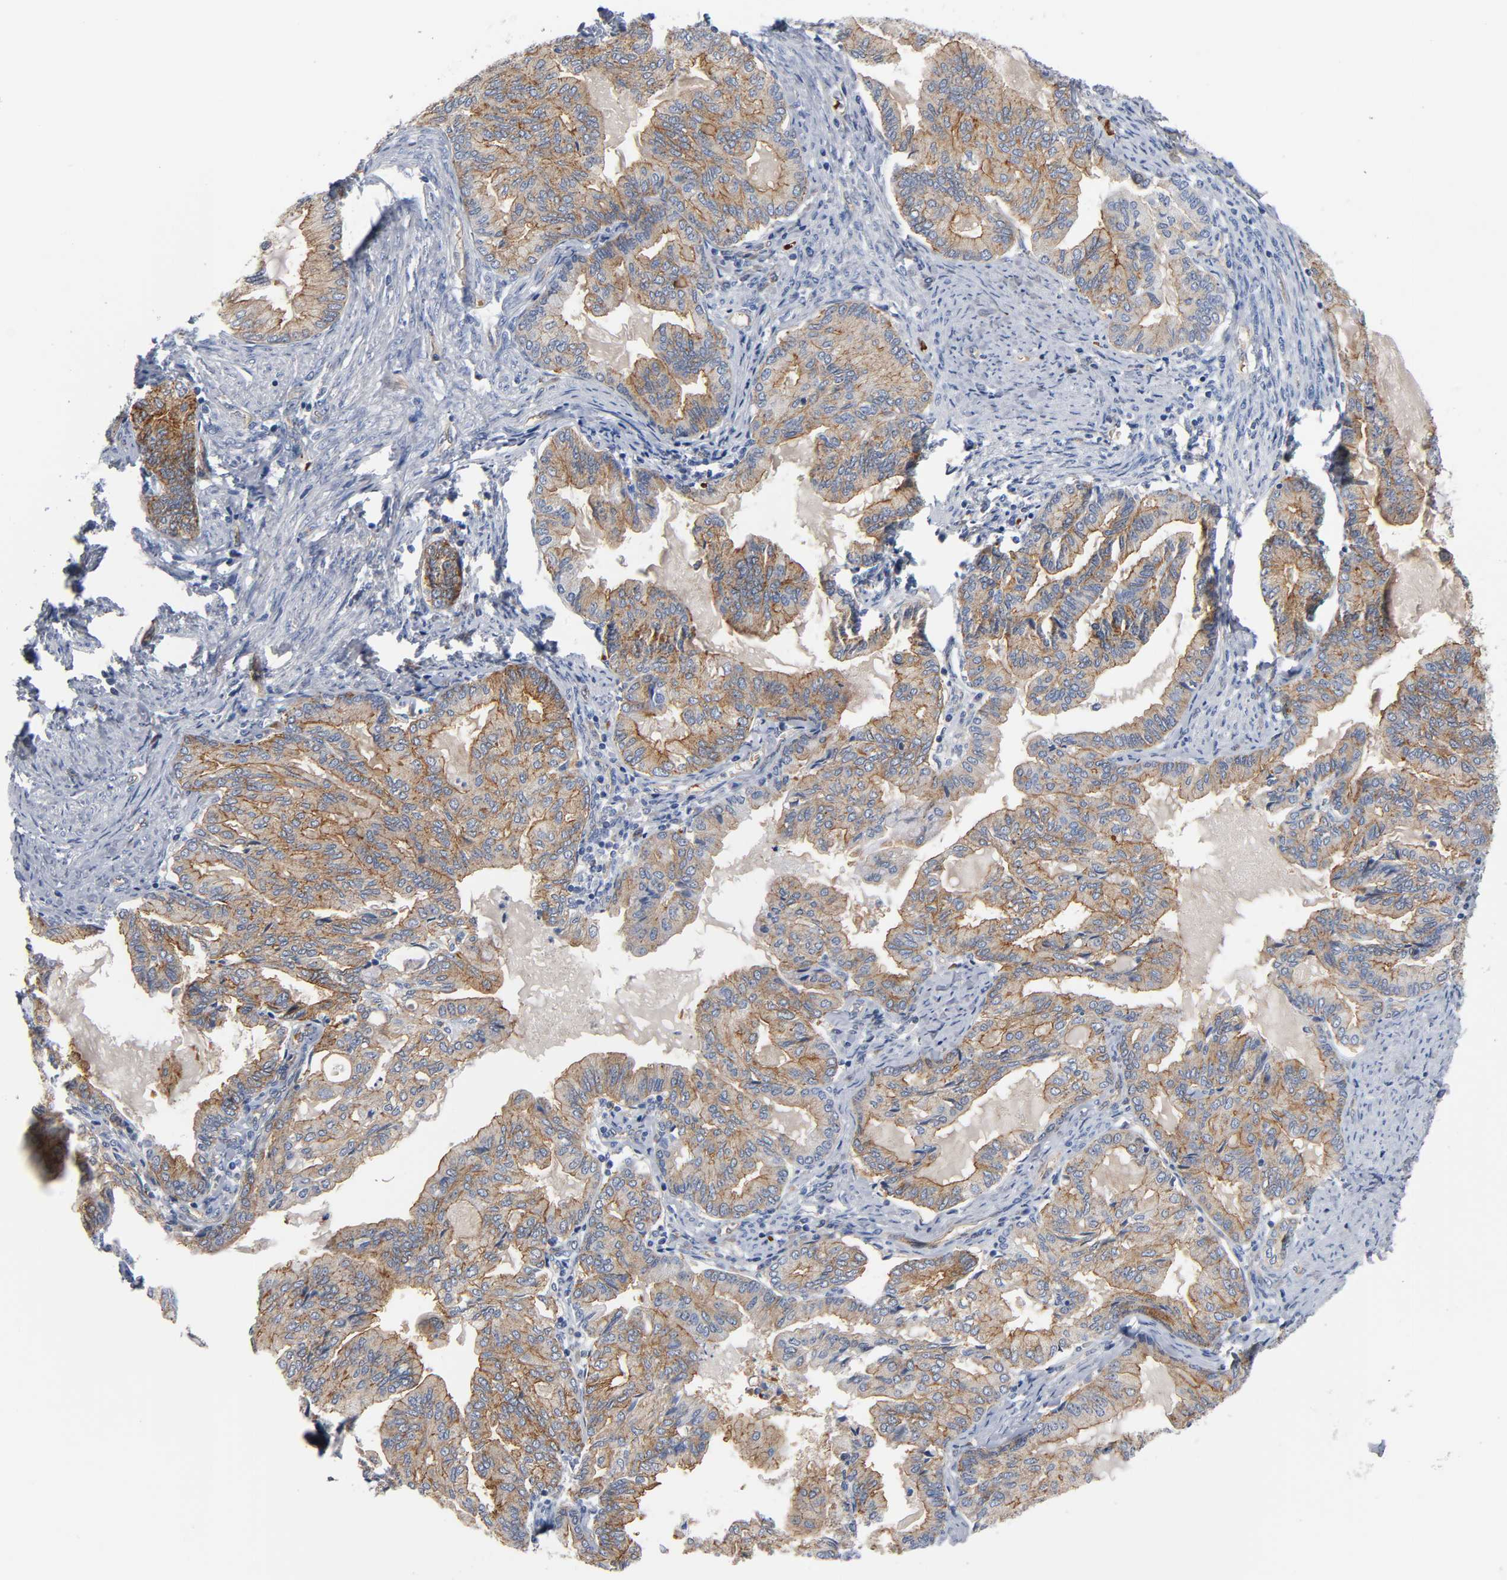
{"staining": {"intensity": "moderate", "quantity": ">75%", "location": "cytoplasmic/membranous"}, "tissue": "endometrial cancer", "cell_type": "Tumor cells", "image_type": "cancer", "snomed": [{"axis": "morphology", "description": "Adenocarcinoma, NOS"}, {"axis": "topography", "description": "Endometrium"}], "caption": "This is a photomicrograph of IHC staining of adenocarcinoma (endometrial), which shows moderate expression in the cytoplasmic/membranous of tumor cells.", "gene": "CD2AP", "patient": {"sex": "female", "age": 86}}